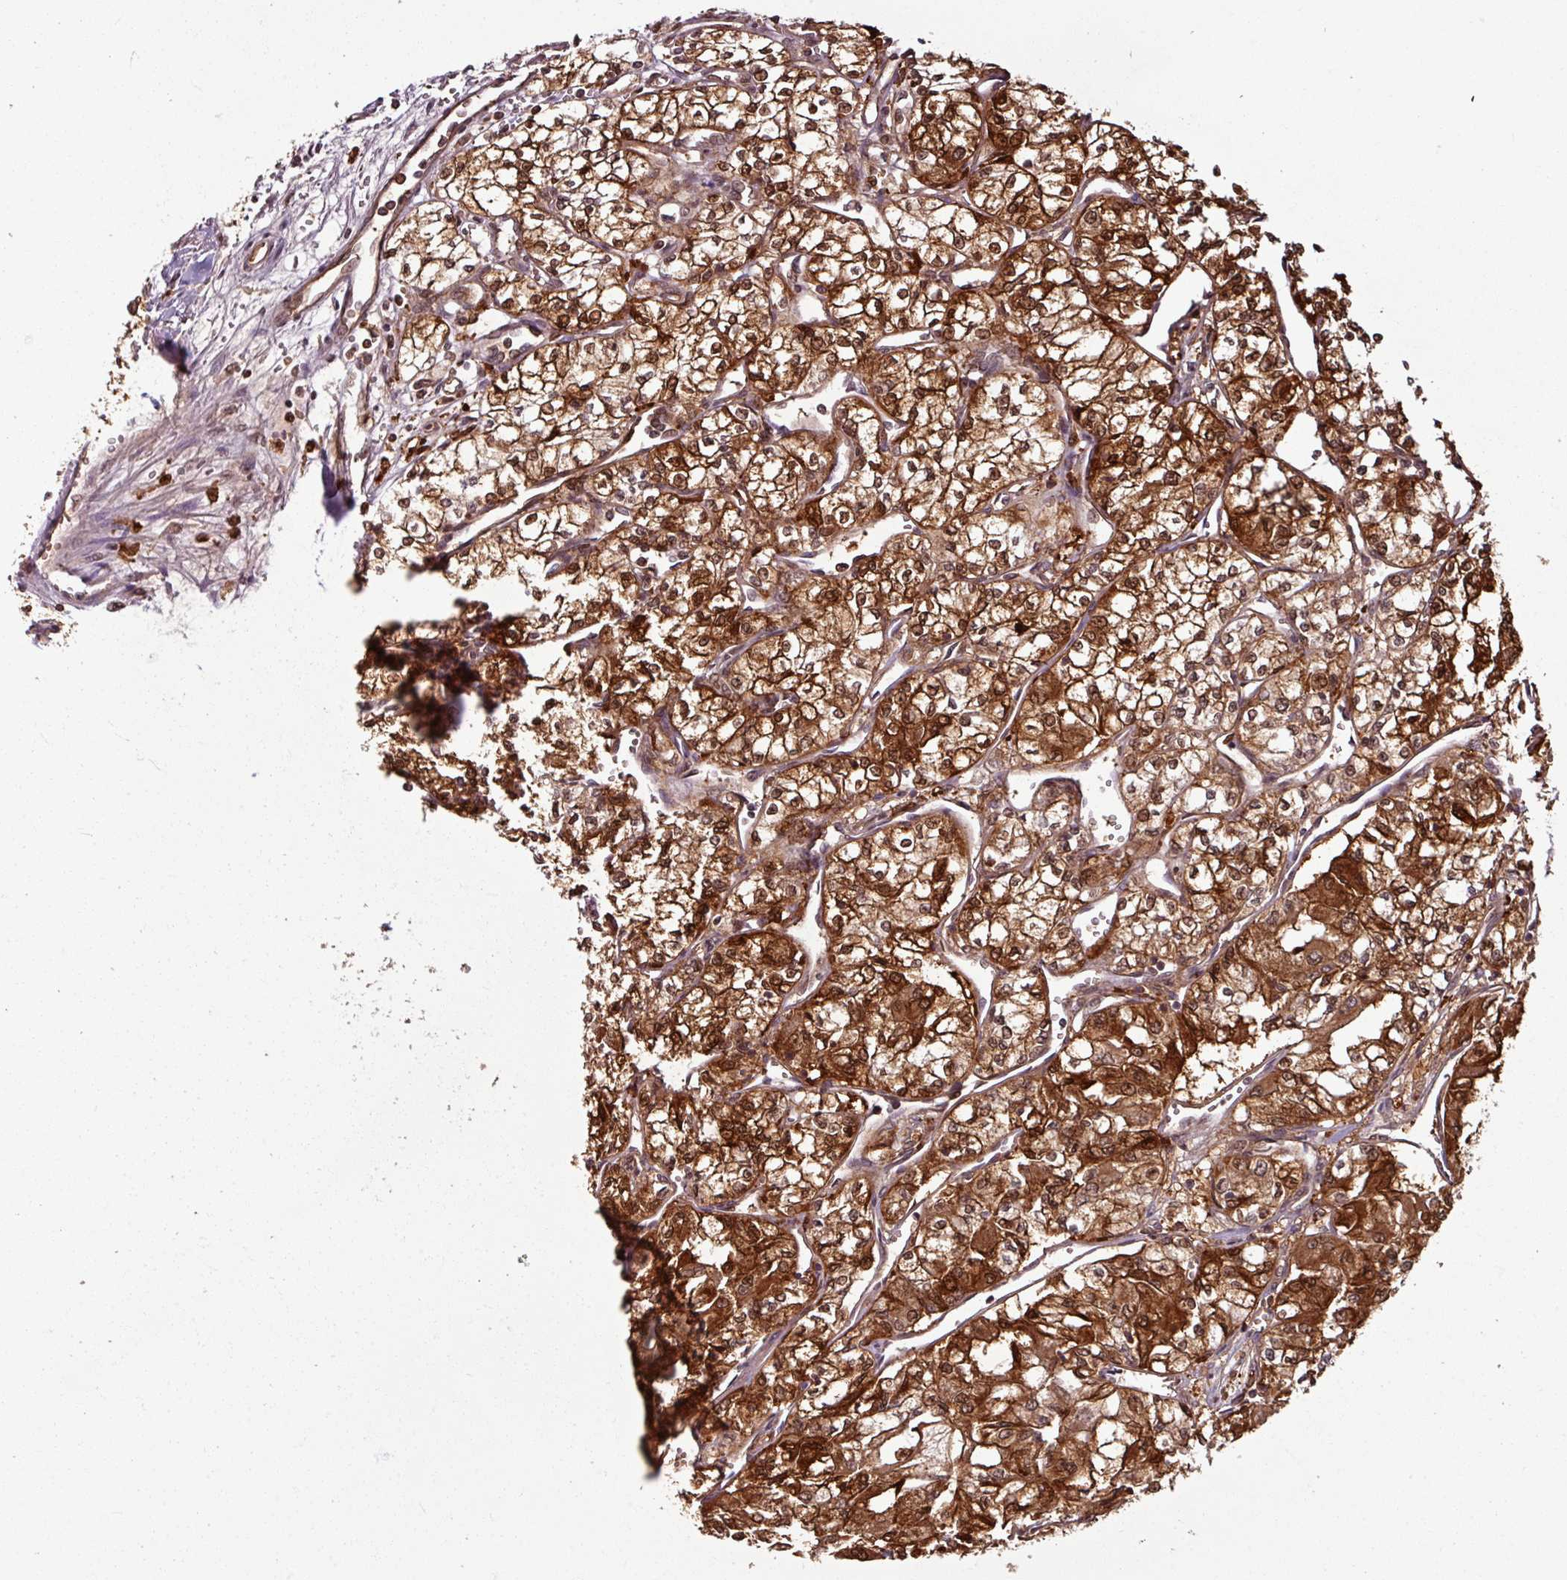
{"staining": {"intensity": "strong", "quantity": "25%-75%", "location": "cytoplasmic/membranous,nuclear"}, "tissue": "renal cancer", "cell_type": "Tumor cells", "image_type": "cancer", "snomed": [{"axis": "morphology", "description": "Adenocarcinoma, NOS"}, {"axis": "topography", "description": "Kidney"}], "caption": "Immunohistochemistry of human renal adenocarcinoma displays high levels of strong cytoplasmic/membranous and nuclear staining in about 25%-75% of tumor cells.", "gene": "KCTD11", "patient": {"sex": "male", "age": 59}}